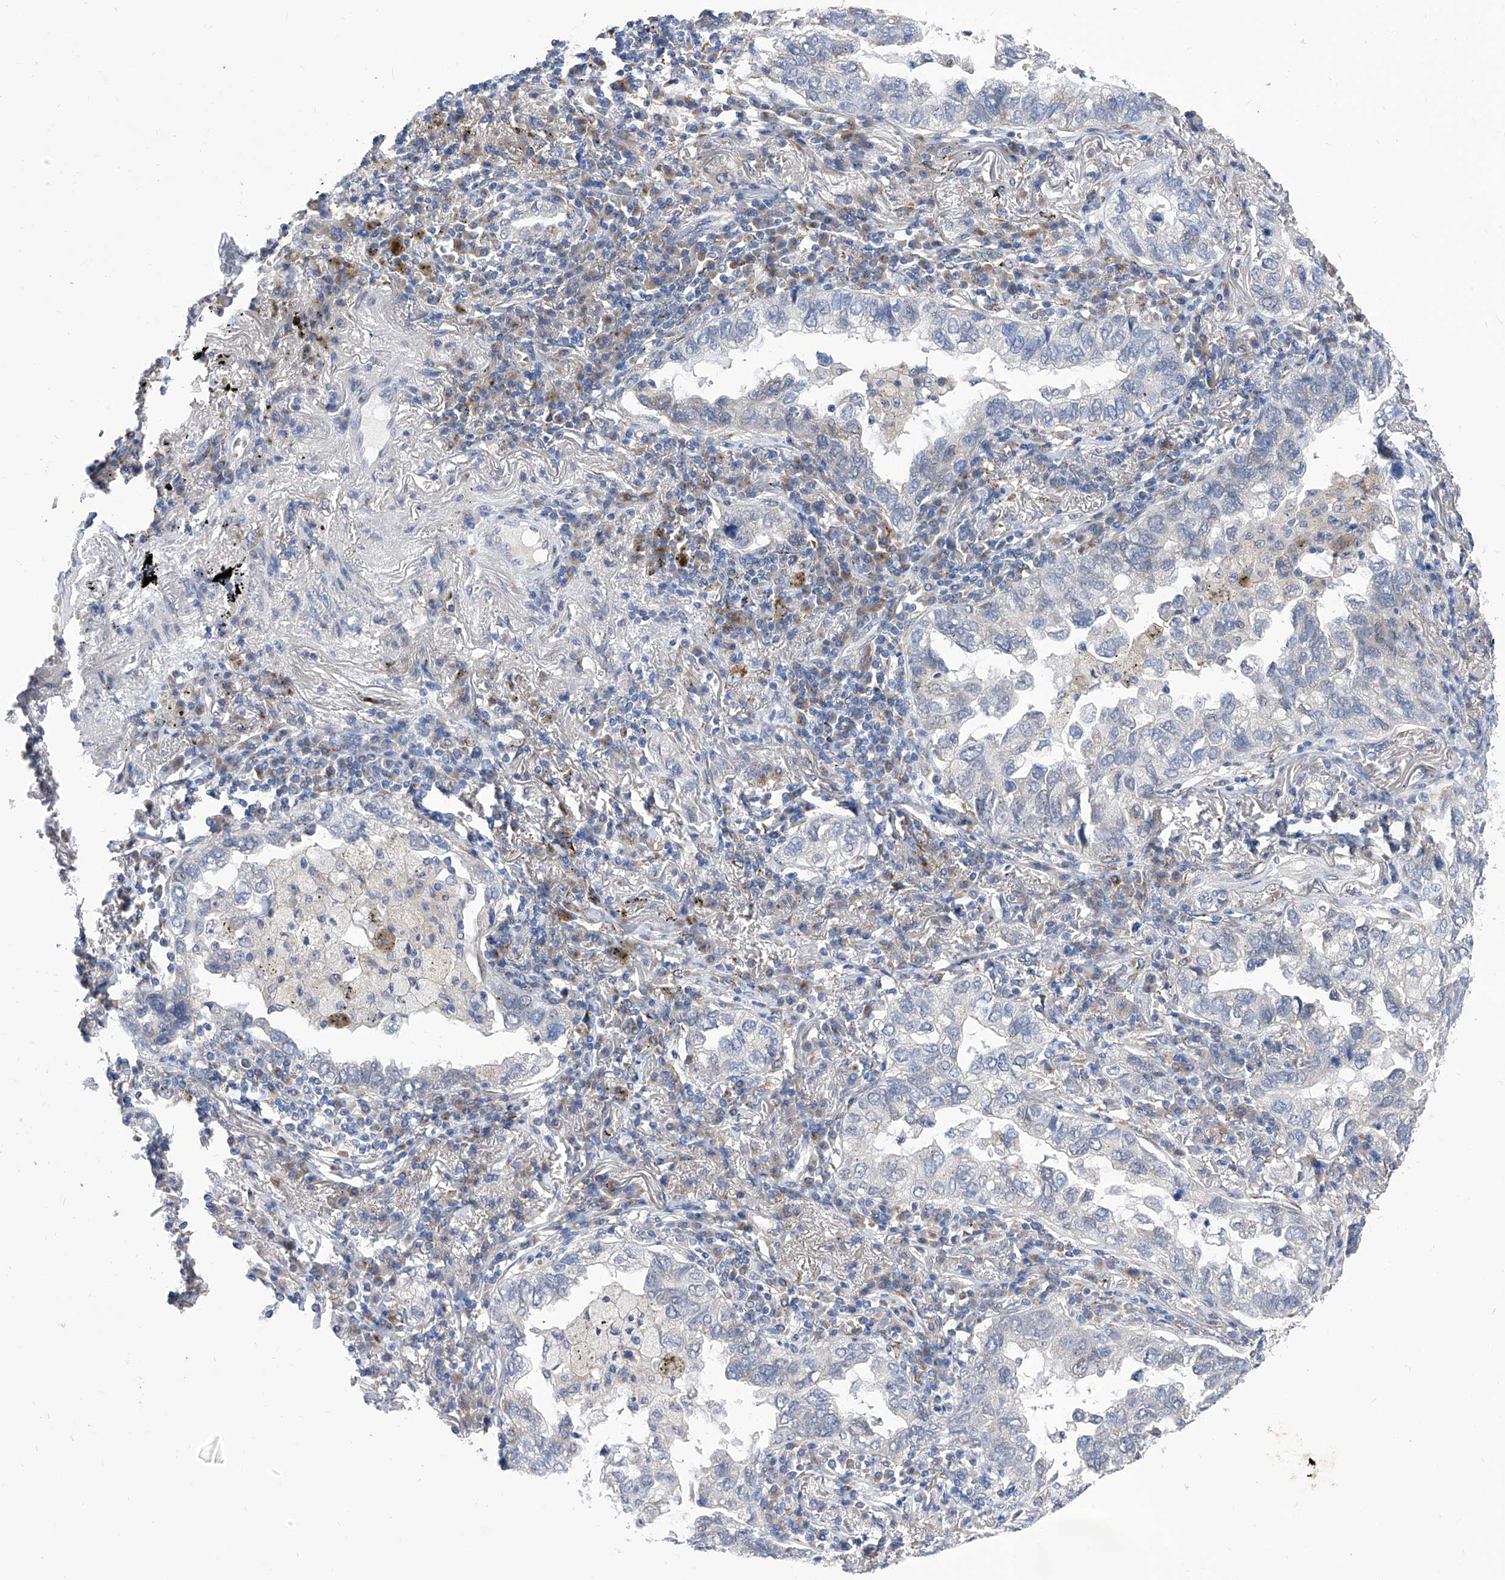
{"staining": {"intensity": "negative", "quantity": "none", "location": "none"}, "tissue": "lung cancer", "cell_type": "Tumor cells", "image_type": "cancer", "snomed": [{"axis": "morphology", "description": "Adenocarcinoma, NOS"}, {"axis": "topography", "description": "Lung"}], "caption": "A high-resolution histopathology image shows immunohistochemistry (IHC) staining of adenocarcinoma (lung), which exhibits no significant expression in tumor cells.", "gene": "TJAP1", "patient": {"sex": "male", "age": 65}}